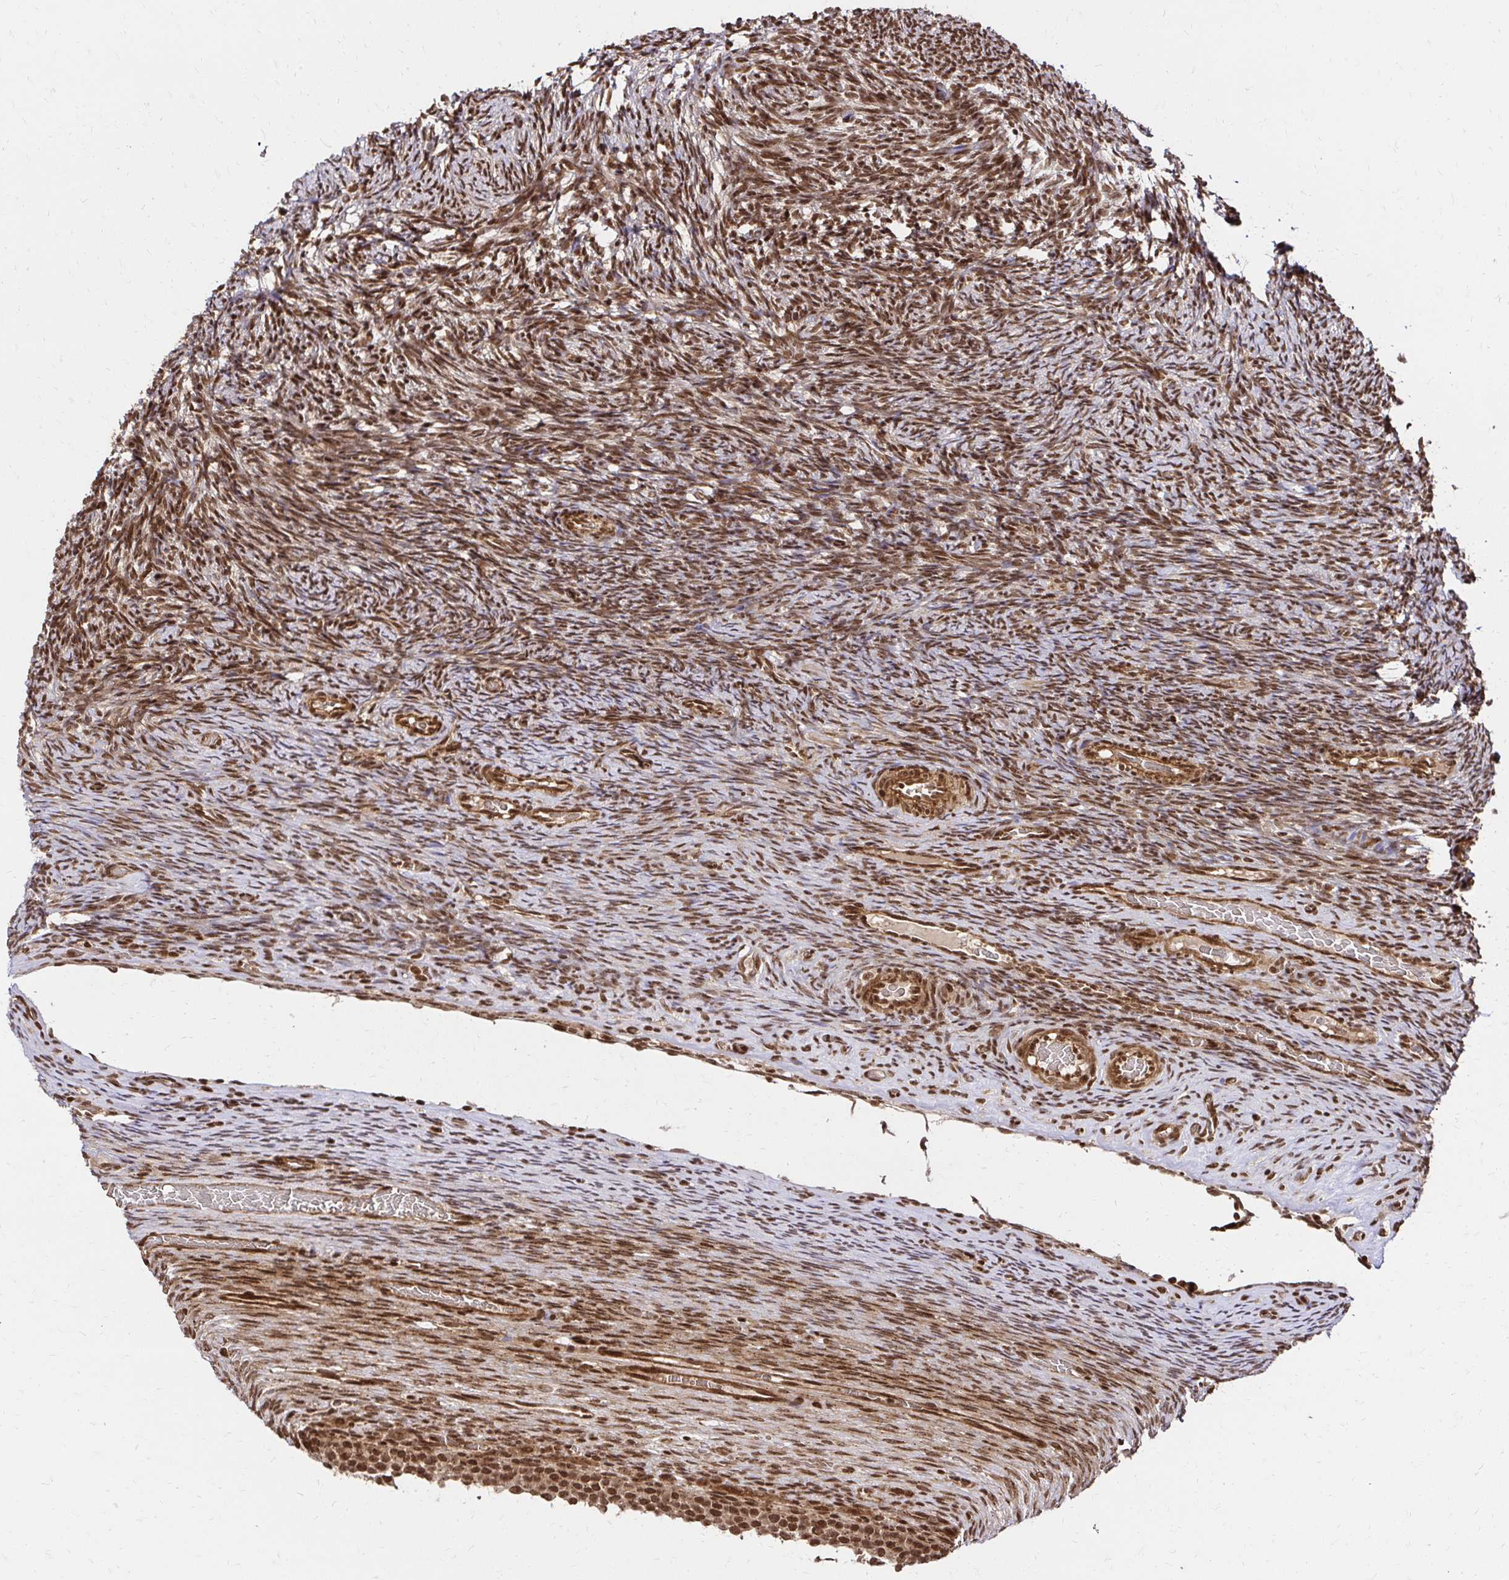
{"staining": {"intensity": "strong", "quantity": ">75%", "location": "cytoplasmic/membranous,nuclear"}, "tissue": "ovary", "cell_type": "Follicle cells", "image_type": "normal", "snomed": [{"axis": "morphology", "description": "Normal tissue, NOS"}, {"axis": "topography", "description": "Ovary"}], "caption": "DAB immunohistochemical staining of normal ovary demonstrates strong cytoplasmic/membranous,nuclear protein positivity in approximately >75% of follicle cells.", "gene": "GLYR1", "patient": {"sex": "female", "age": 34}}